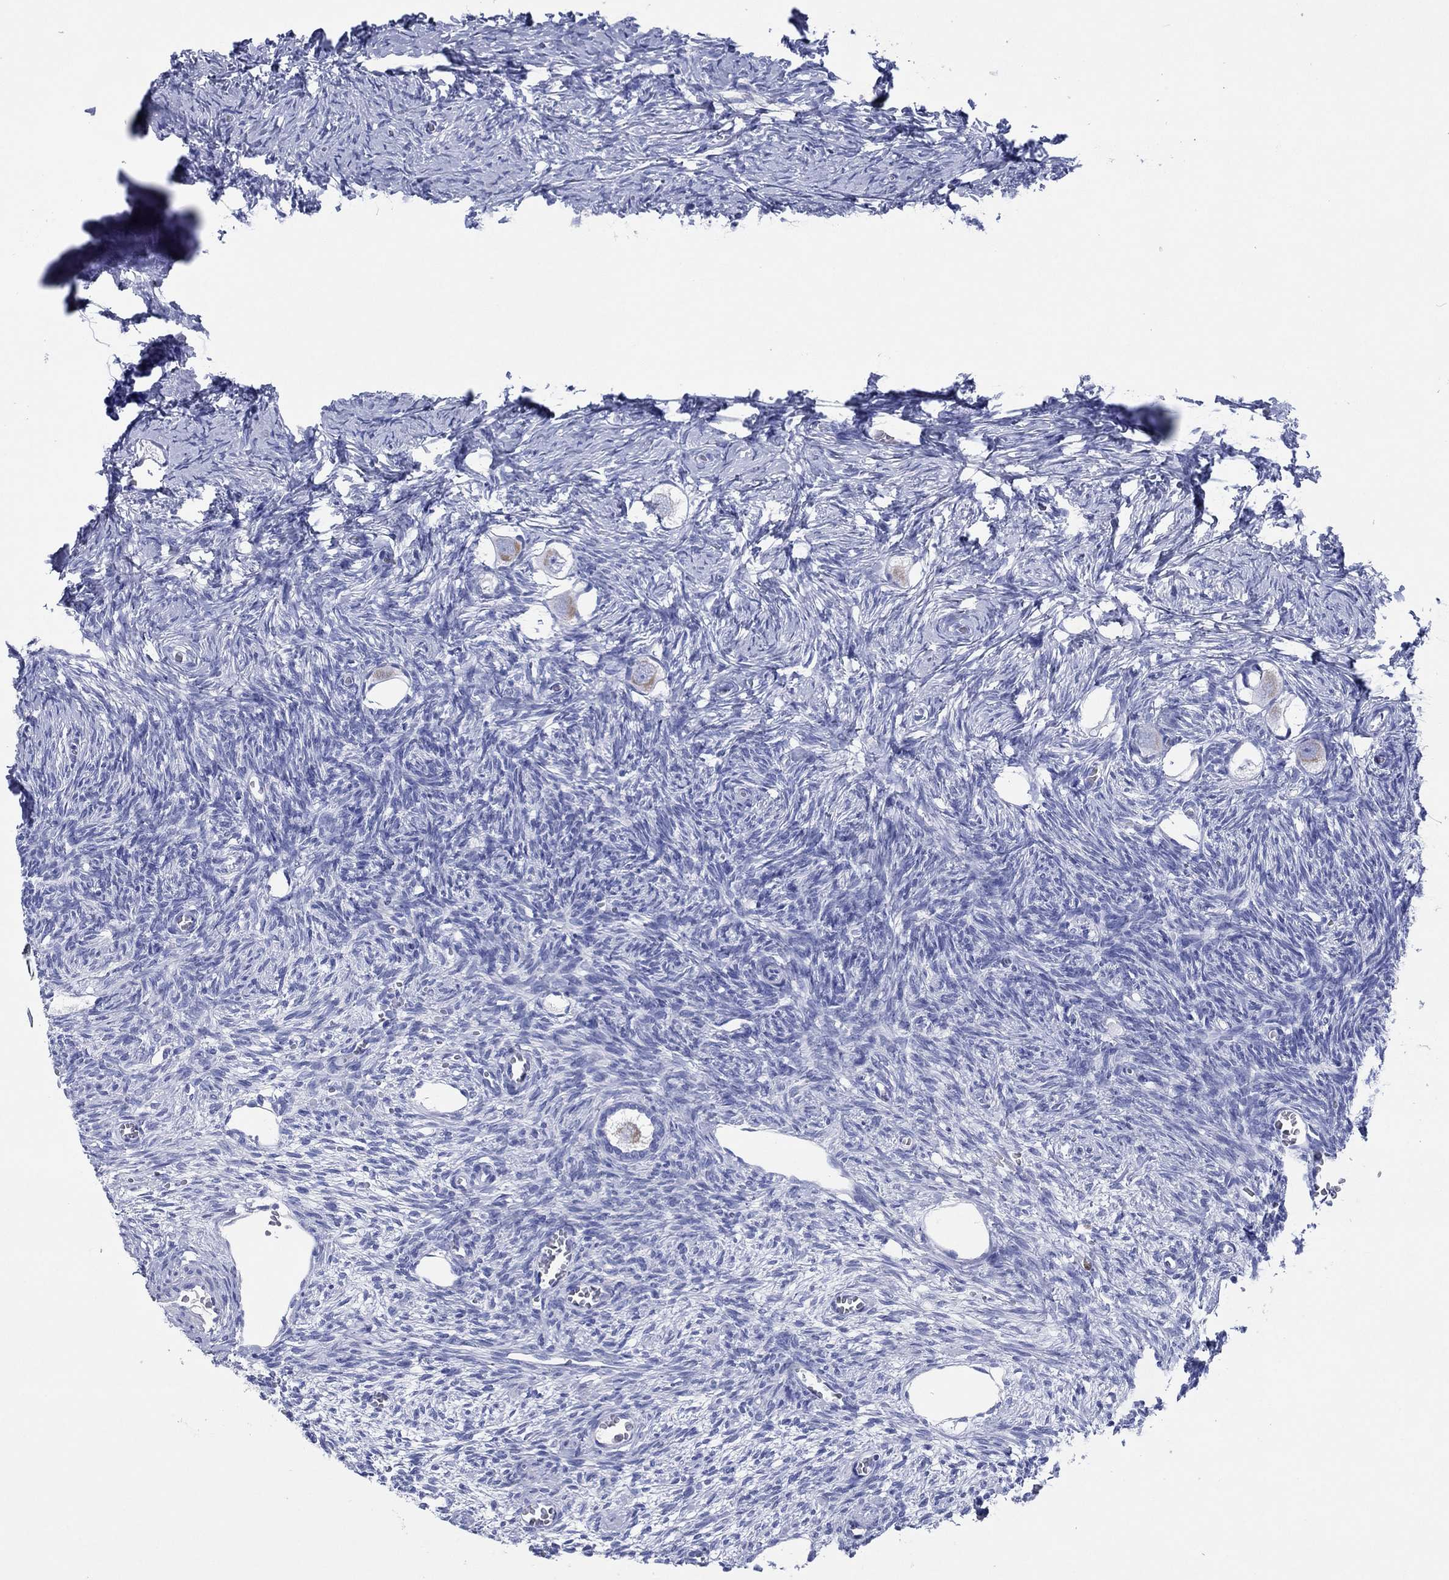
{"staining": {"intensity": "weak", "quantity": "<25%", "location": "cytoplasmic/membranous"}, "tissue": "ovary", "cell_type": "Follicle cells", "image_type": "normal", "snomed": [{"axis": "morphology", "description": "Normal tissue, NOS"}, {"axis": "topography", "description": "Ovary"}], "caption": "This is a histopathology image of IHC staining of benign ovary, which shows no positivity in follicle cells. Brightfield microscopy of IHC stained with DAB (3,3'-diaminobenzidine) (brown) and hematoxylin (blue), captured at high magnification.", "gene": "HCRT", "patient": {"sex": "female", "age": 27}}